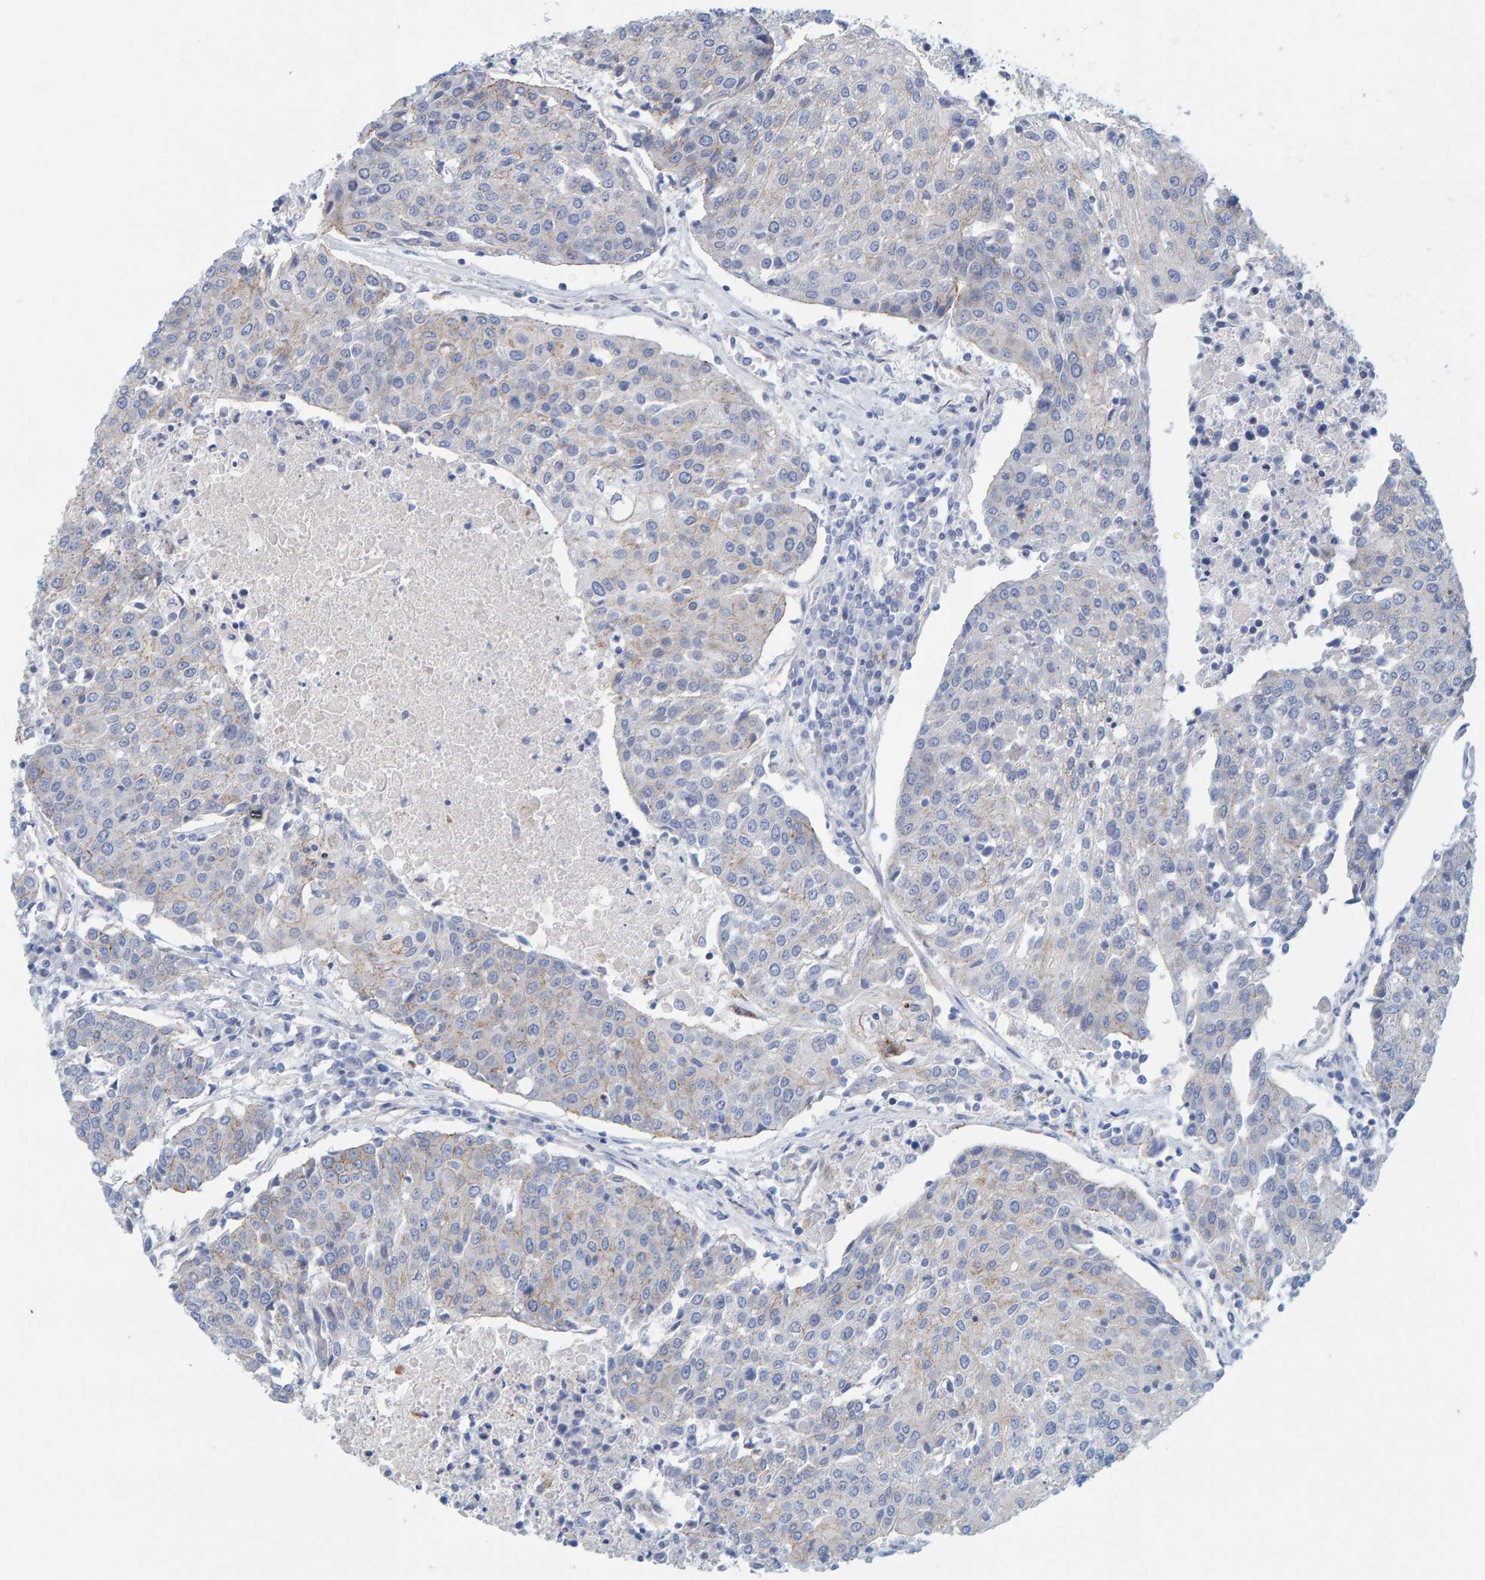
{"staining": {"intensity": "negative", "quantity": "none", "location": "none"}, "tissue": "urothelial cancer", "cell_type": "Tumor cells", "image_type": "cancer", "snomed": [{"axis": "morphology", "description": "Urothelial carcinoma, High grade"}, {"axis": "topography", "description": "Urinary bladder"}], "caption": "Tumor cells show no significant positivity in high-grade urothelial carcinoma.", "gene": "KRBA2", "patient": {"sex": "female", "age": 85}}